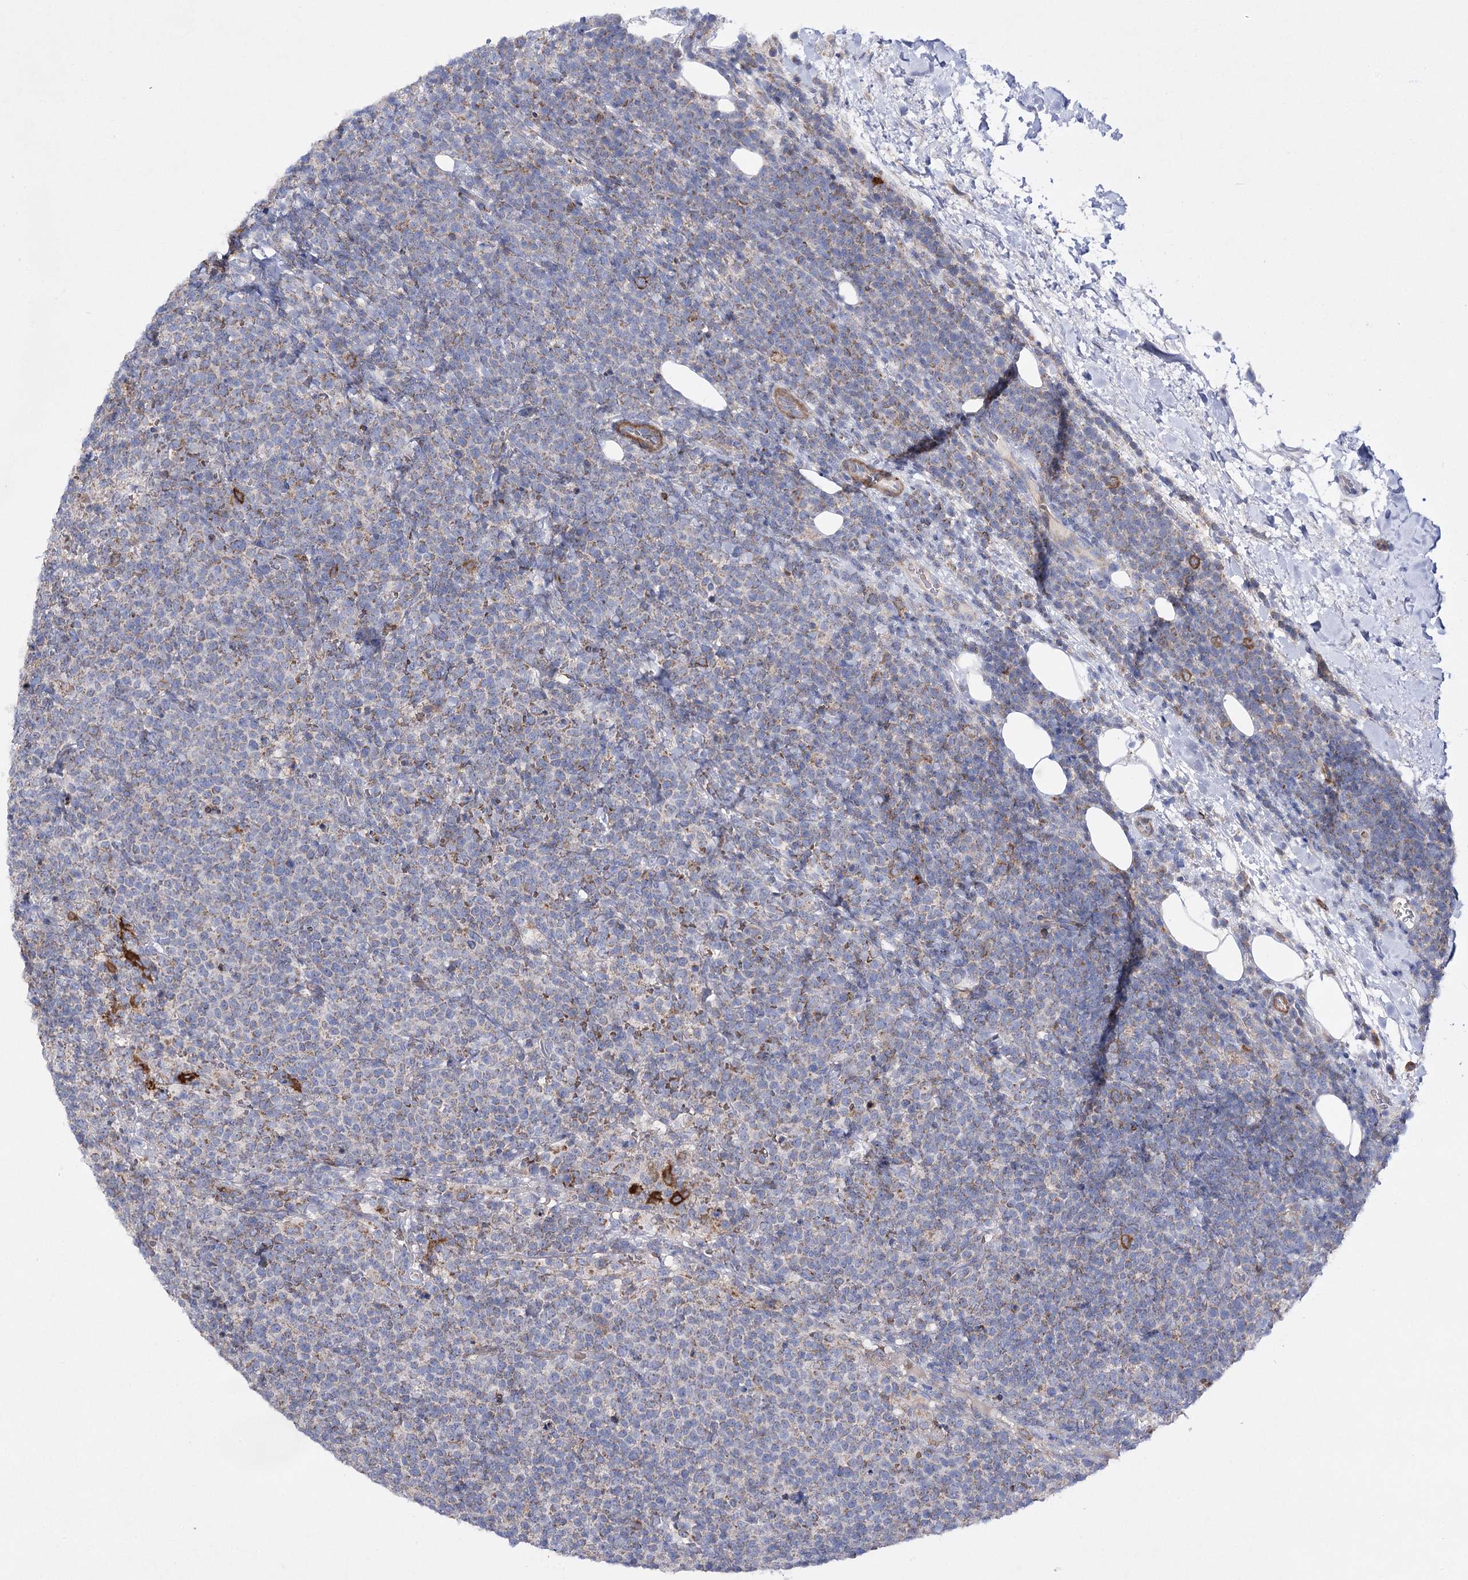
{"staining": {"intensity": "weak", "quantity": "25%-75%", "location": "cytoplasmic/membranous"}, "tissue": "lymphoma", "cell_type": "Tumor cells", "image_type": "cancer", "snomed": [{"axis": "morphology", "description": "Malignant lymphoma, non-Hodgkin's type, High grade"}, {"axis": "topography", "description": "Lymph node"}], "caption": "Tumor cells show weak cytoplasmic/membranous staining in about 25%-75% of cells in lymphoma. The protein is stained brown, and the nuclei are stained in blue (DAB IHC with brightfield microscopy, high magnification).", "gene": "COX15", "patient": {"sex": "male", "age": 61}}